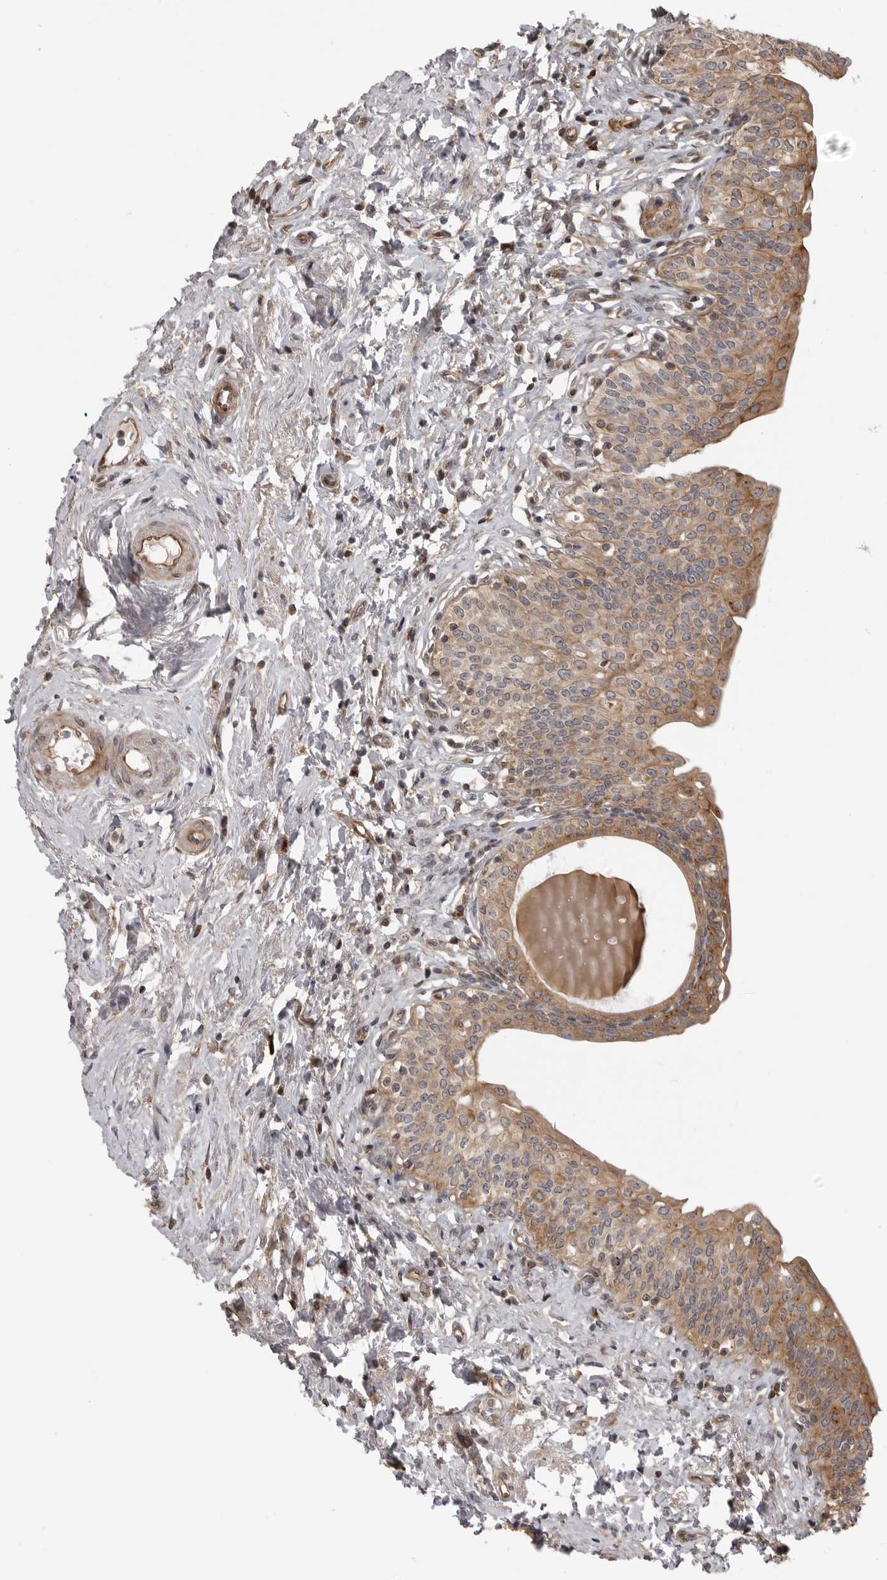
{"staining": {"intensity": "moderate", "quantity": ">75%", "location": "cytoplasmic/membranous"}, "tissue": "urinary bladder", "cell_type": "Urothelial cells", "image_type": "normal", "snomed": [{"axis": "morphology", "description": "Normal tissue, NOS"}, {"axis": "topography", "description": "Urinary bladder"}], "caption": "Immunohistochemistry (IHC) photomicrograph of normal human urinary bladder stained for a protein (brown), which displays medium levels of moderate cytoplasmic/membranous staining in about >75% of urothelial cells.", "gene": "LRRC45", "patient": {"sex": "male", "age": 83}}